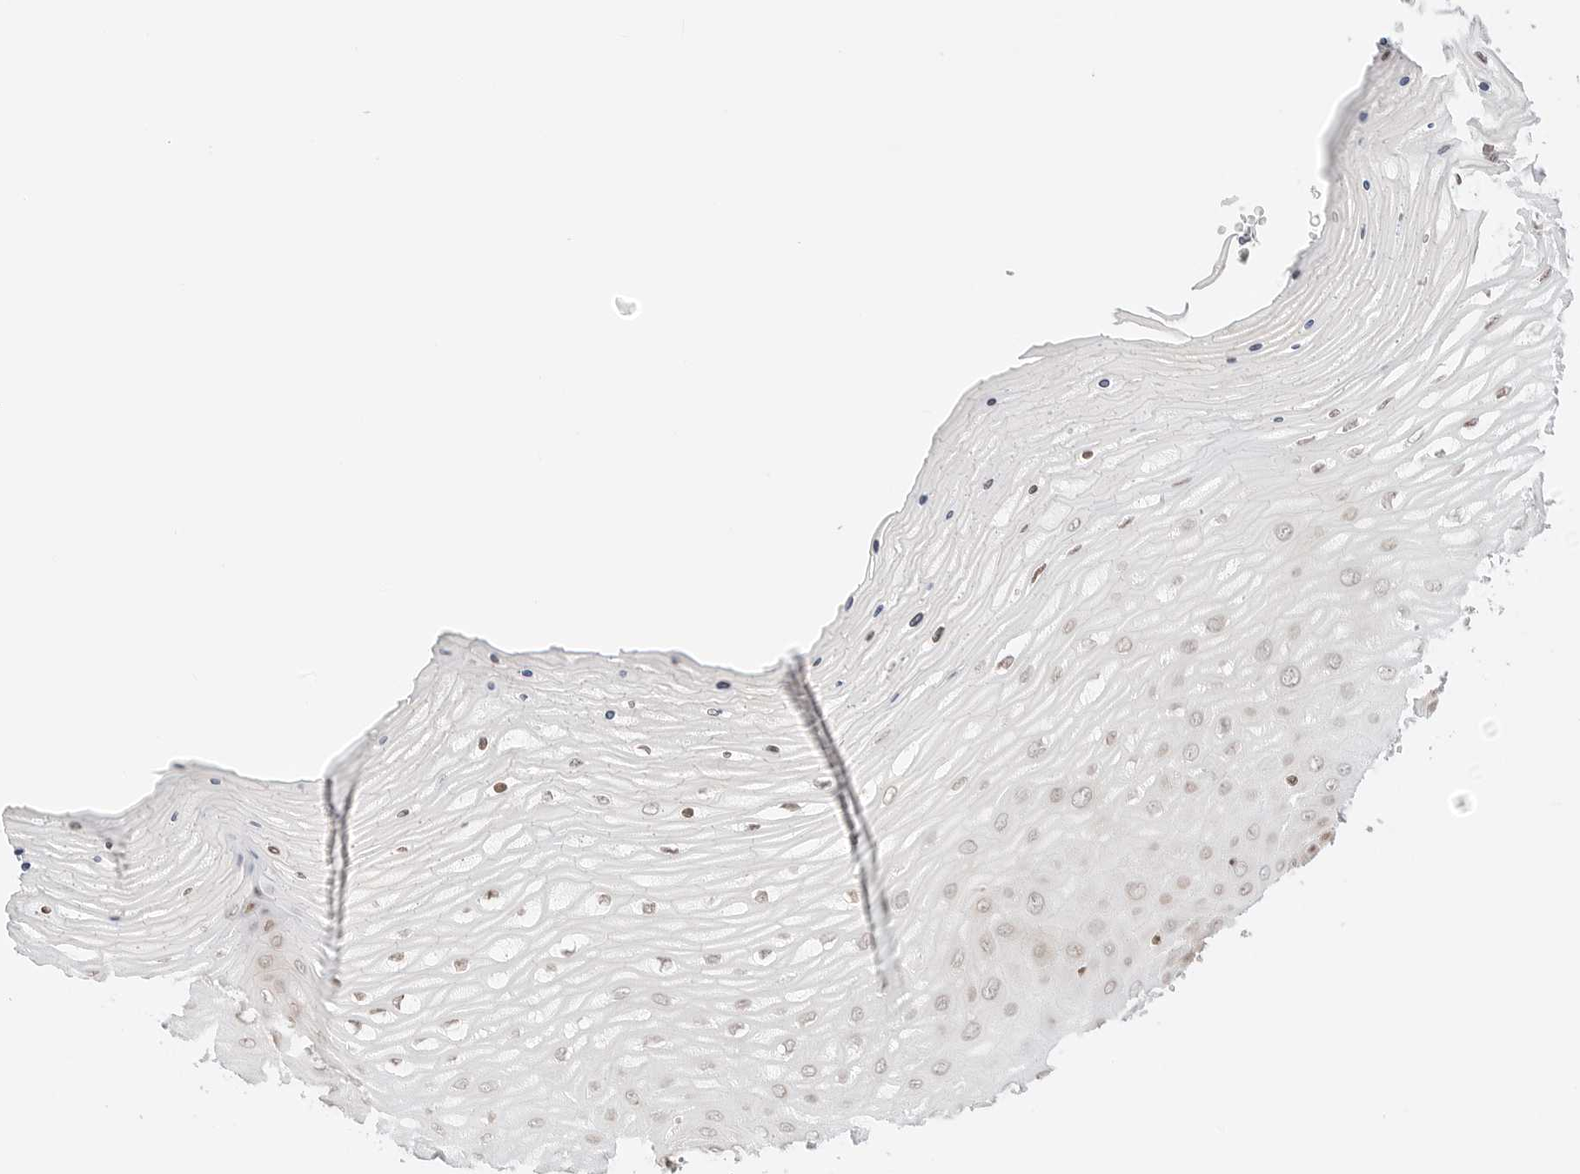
{"staining": {"intensity": "moderate", "quantity": ">75%", "location": "cytoplasmic/membranous,nuclear"}, "tissue": "cervix", "cell_type": "Glandular cells", "image_type": "normal", "snomed": [{"axis": "morphology", "description": "Normal tissue, NOS"}, {"axis": "topography", "description": "Cervix"}], "caption": "Immunohistochemistry (IHC) (DAB) staining of unremarkable cervix exhibits moderate cytoplasmic/membranous,nuclear protein expression in approximately >75% of glandular cells.", "gene": "RPS6KL1", "patient": {"sex": "female", "age": 55}}